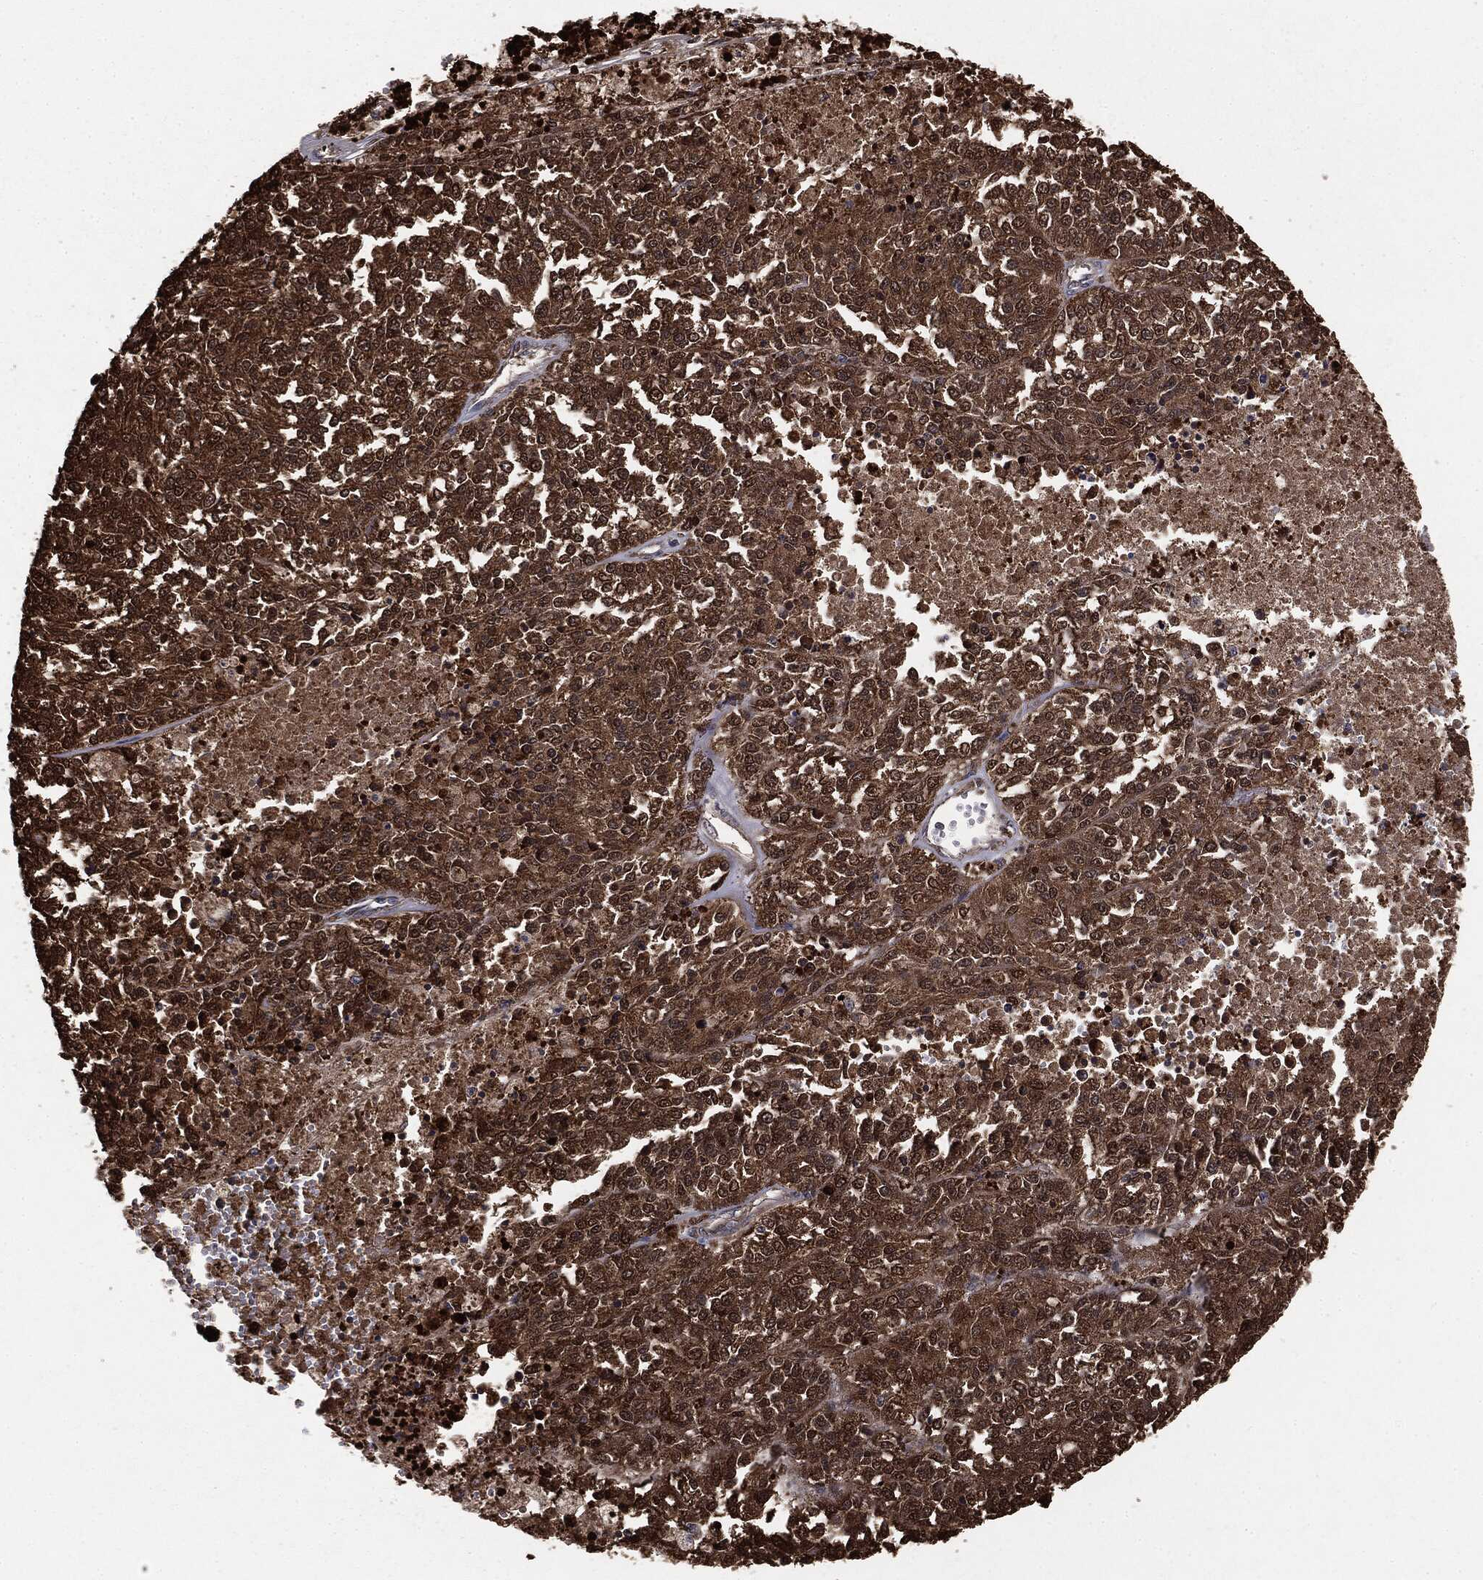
{"staining": {"intensity": "strong", "quantity": ">75%", "location": "cytoplasmic/membranous"}, "tissue": "melanoma", "cell_type": "Tumor cells", "image_type": "cancer", "snomed": [{"axis": "morphology", "description": "Malignant melanoma, Metastatic site"}, {"axis": "topography", "description": "Lymph node"}], "caption": "Melanoma stained with a brown dye reveals strong cytoplasmic/membranous positive positivity in about >75% of tumor cells.", "gene": "NME1", "patient": {"sex": "female", "age": 64}}